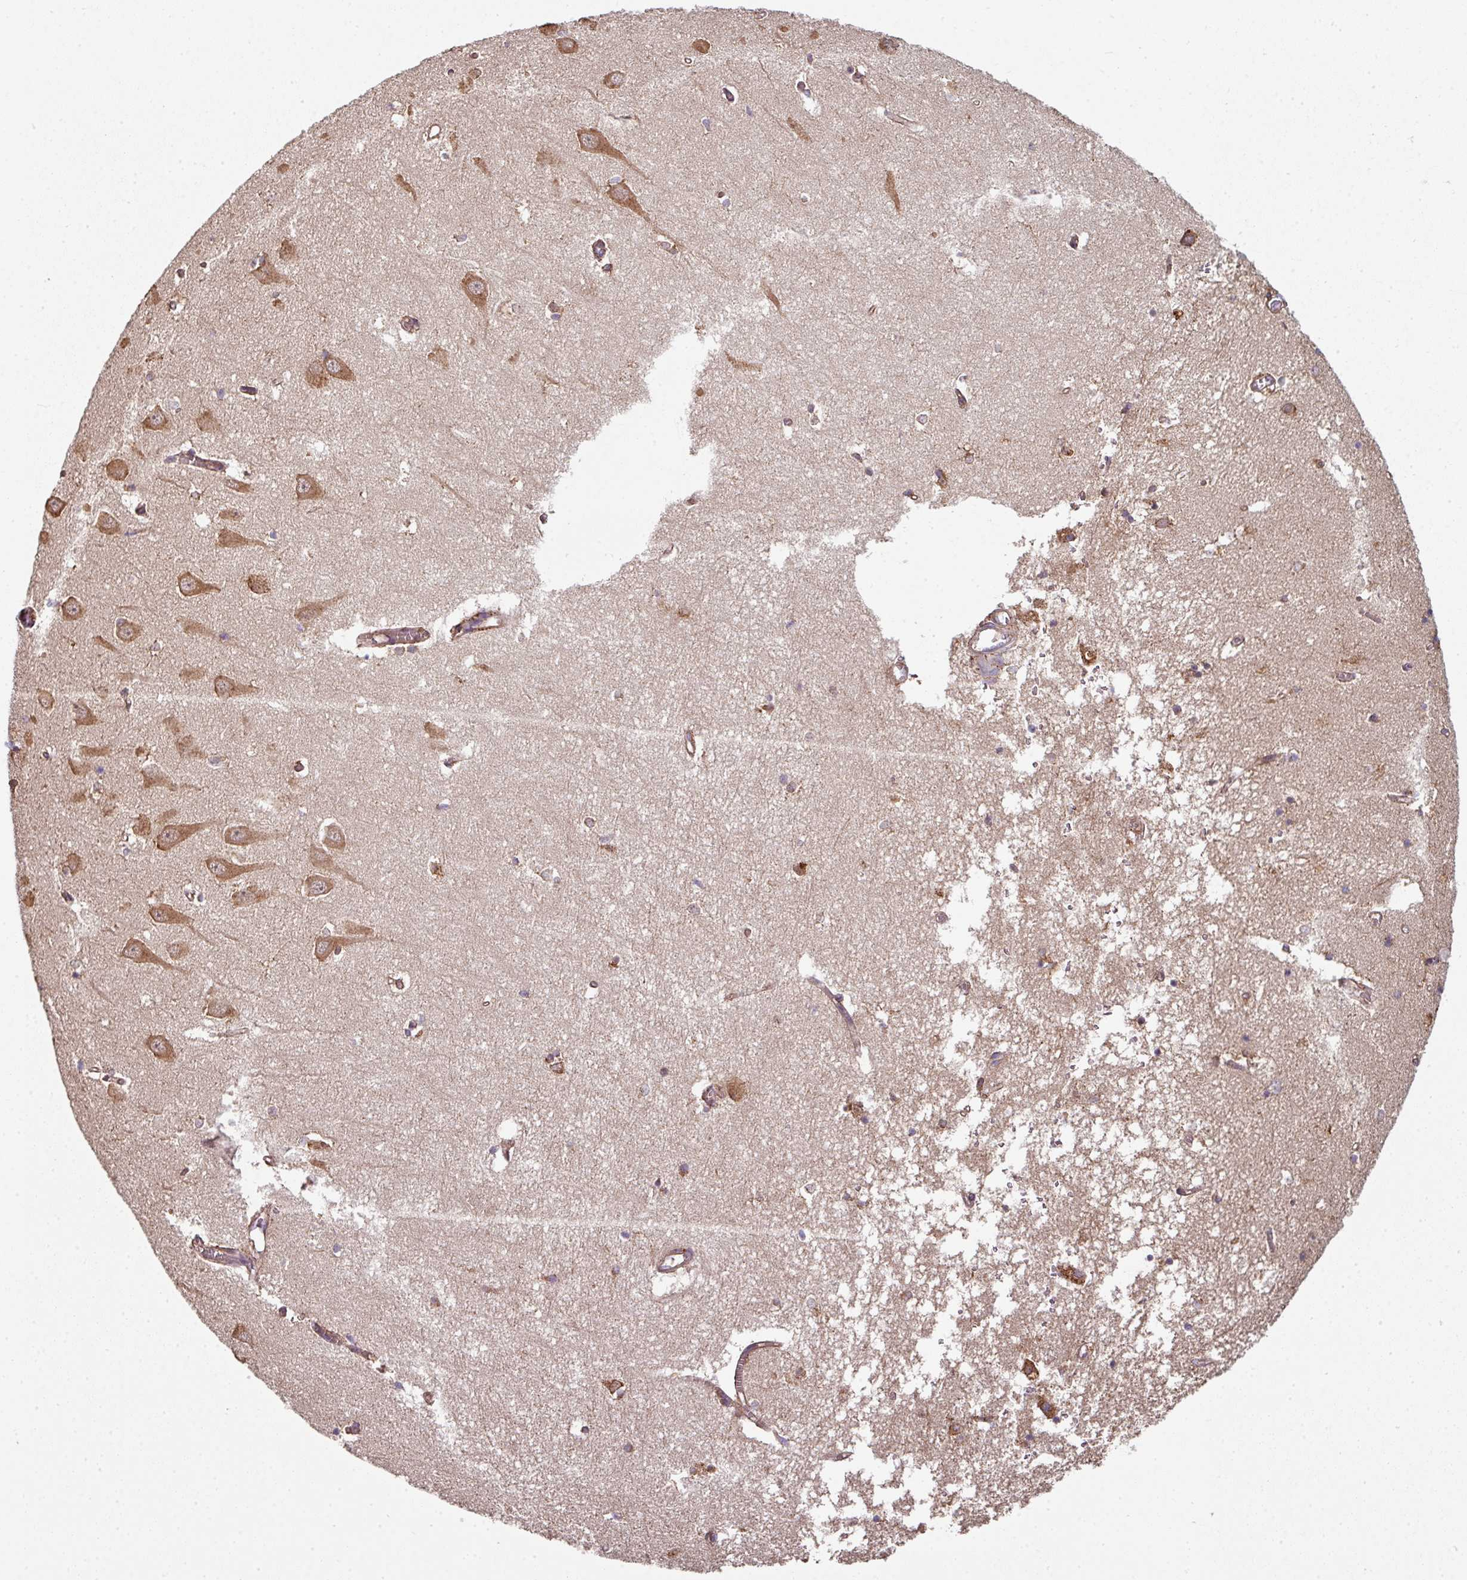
{"staining": {"intensity": "moderate", "quantity": ">75%", "location": "cytoplasmic/membranous"}, "tissue": "hippocampus", "cell_type": "Glial cells", "image_type": "normal", "snomed": [{"axis": "morphology", "description": "Normal tissue, NOS"}, {"axis": "topography", "description": "Hippocampus"}], "caption": "The image demonstrates a brown stain indicating the presence of a protein in the cytoplasmic/membranous of glial cells in hippocampus. (Brightfield microscopy of DAB IHC at high magnification).", "gene": "FAT4", "patient": {"sex": "male", "age": 70}}